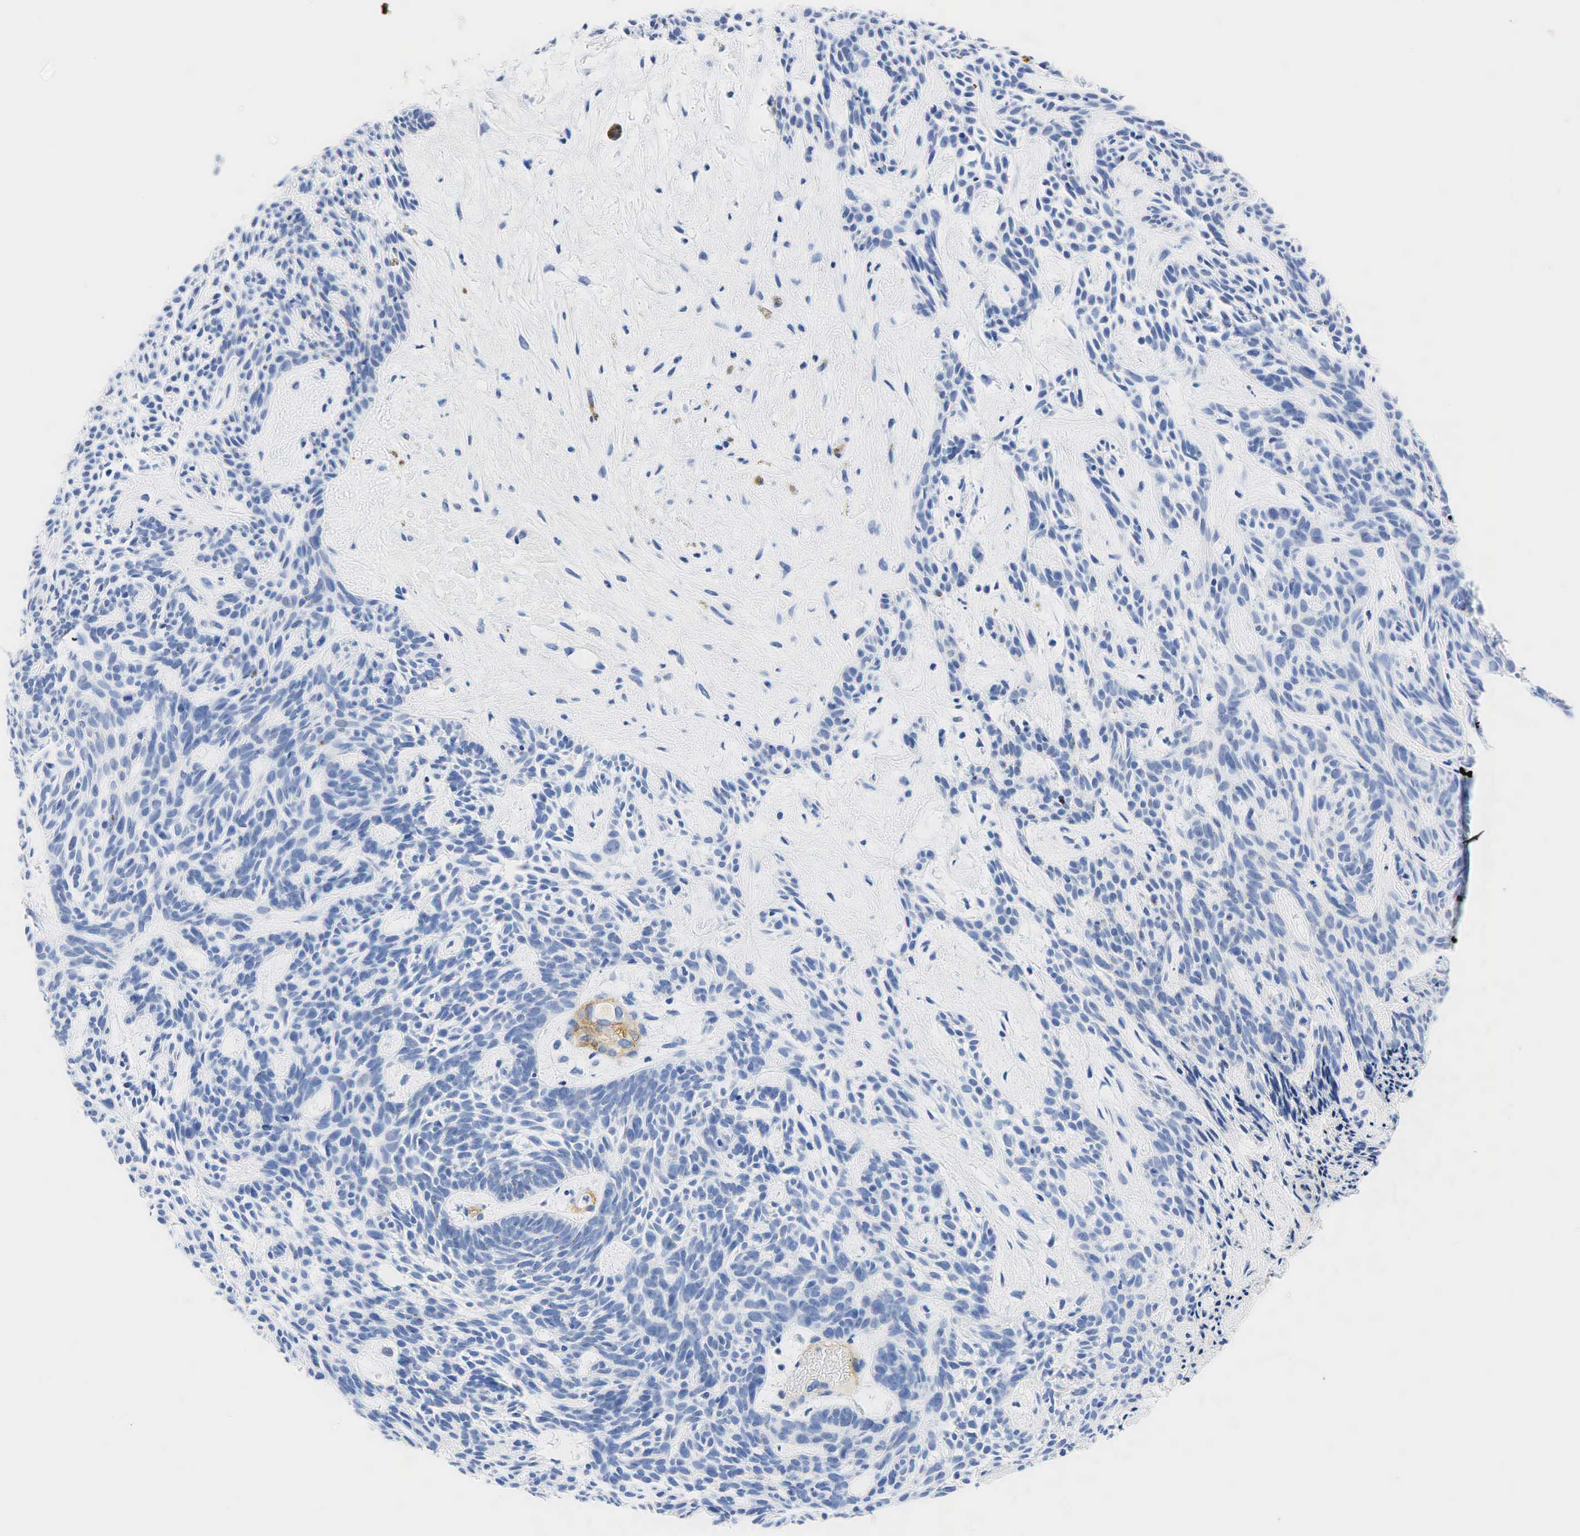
{"staining": {"intensity": "negative", "quantity": "none", "location": "none"}, "tissue": "skin cancer", "cell_type": "Tumor cells", "image_type": "cancer", "snomed": [{"axis": "morphology", "description": "Basal cell carcinoma"}, {"axis": "topography", "description": "Skin"}], "caption": "Tumor cells show no significant expression in skin cancer (basal cell carcinoma).", "gene": "ACTA1", "patient": {"sex": "male", "age": 58}}